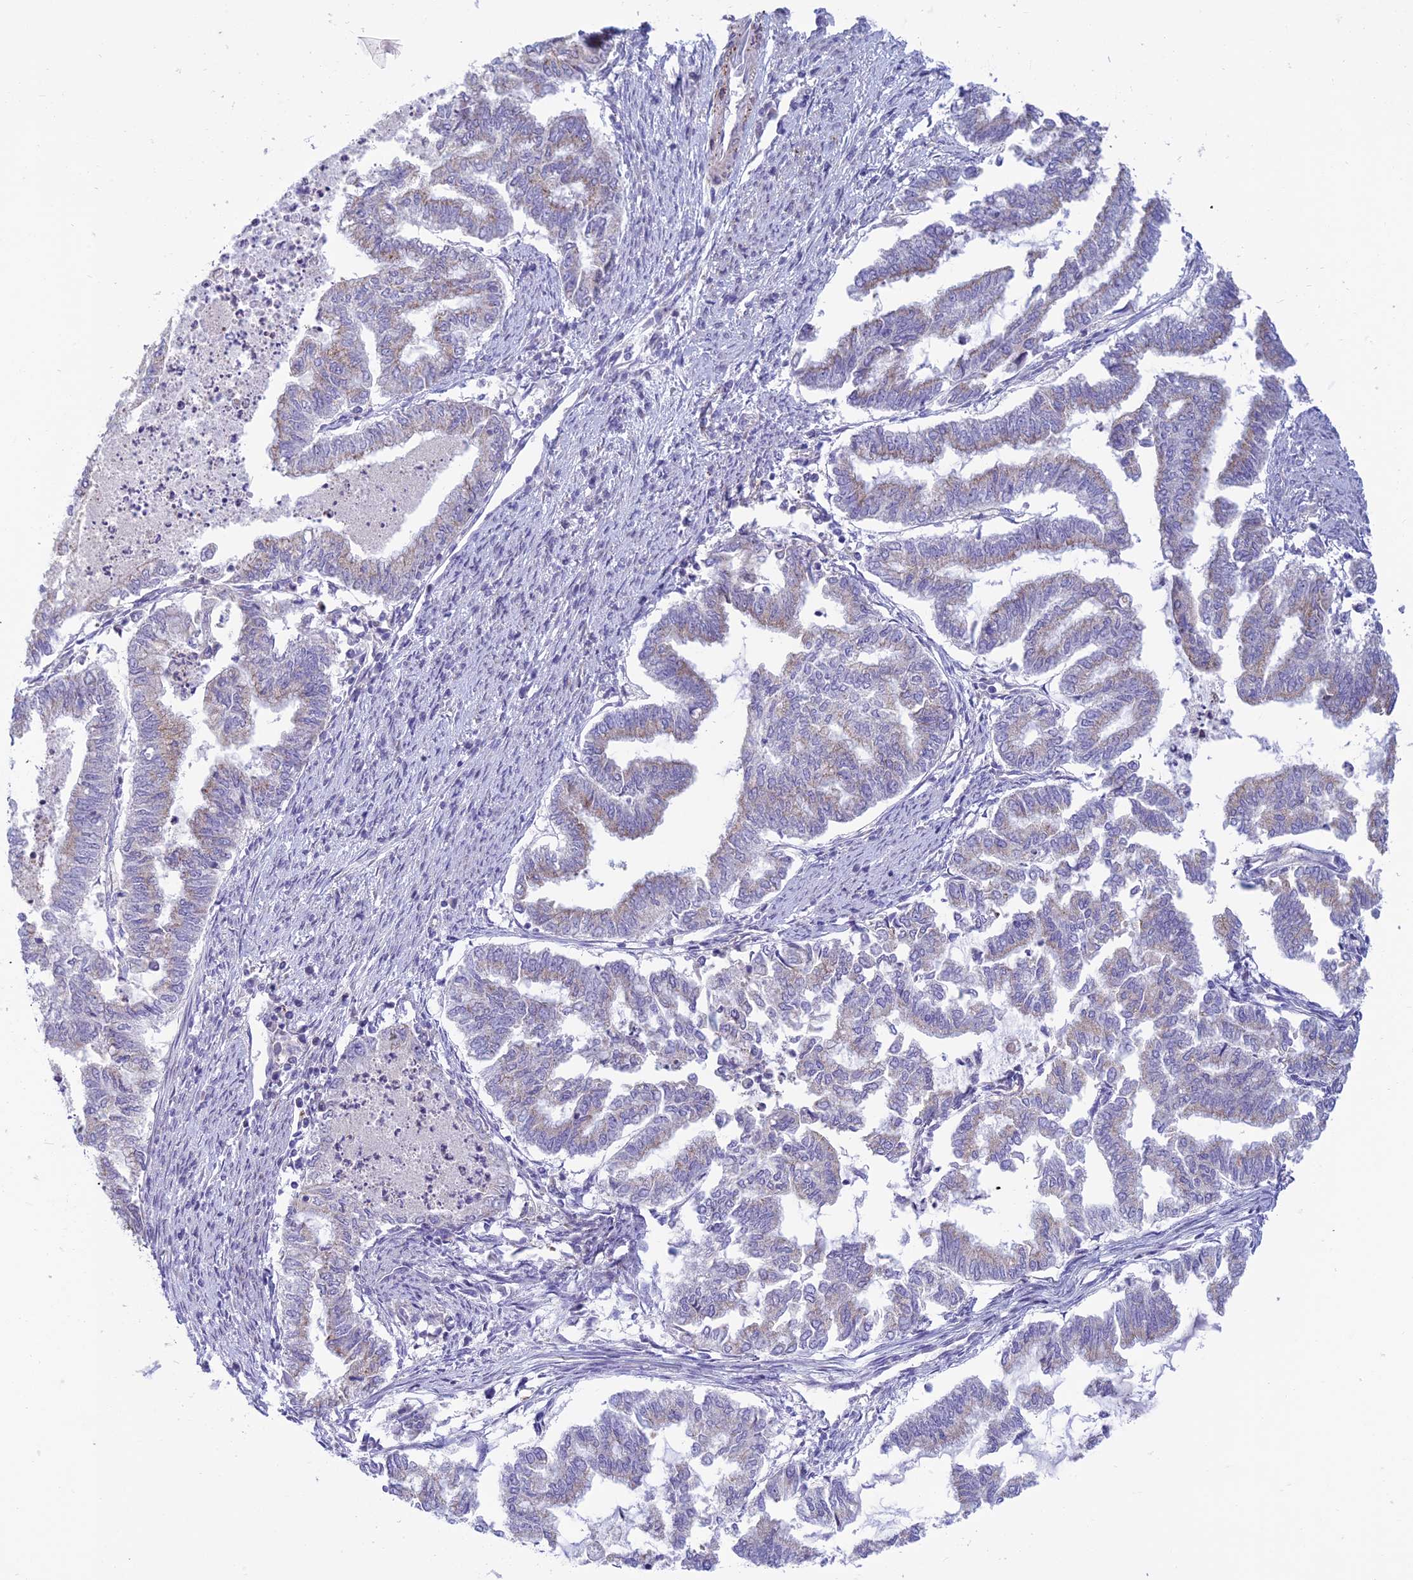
{"staining": {"intensity": "negative", "quantity": "none", "location": "none"}, "tissue": "endometrial cancer", "cell_type": "Tumor cells", "image_type": "cancer", "snomed": [{"axis": "morphology", "description": "Adenocarcinoma, NOS"}, {"axis": "topography", "description": "Endometrium"}], "caption": "Tumor cells show no significant protein positivity in endometrial cancer (adenocarcinoma).", "gene": "DUS2", "patient": {"sex": "female", "age": 79}}